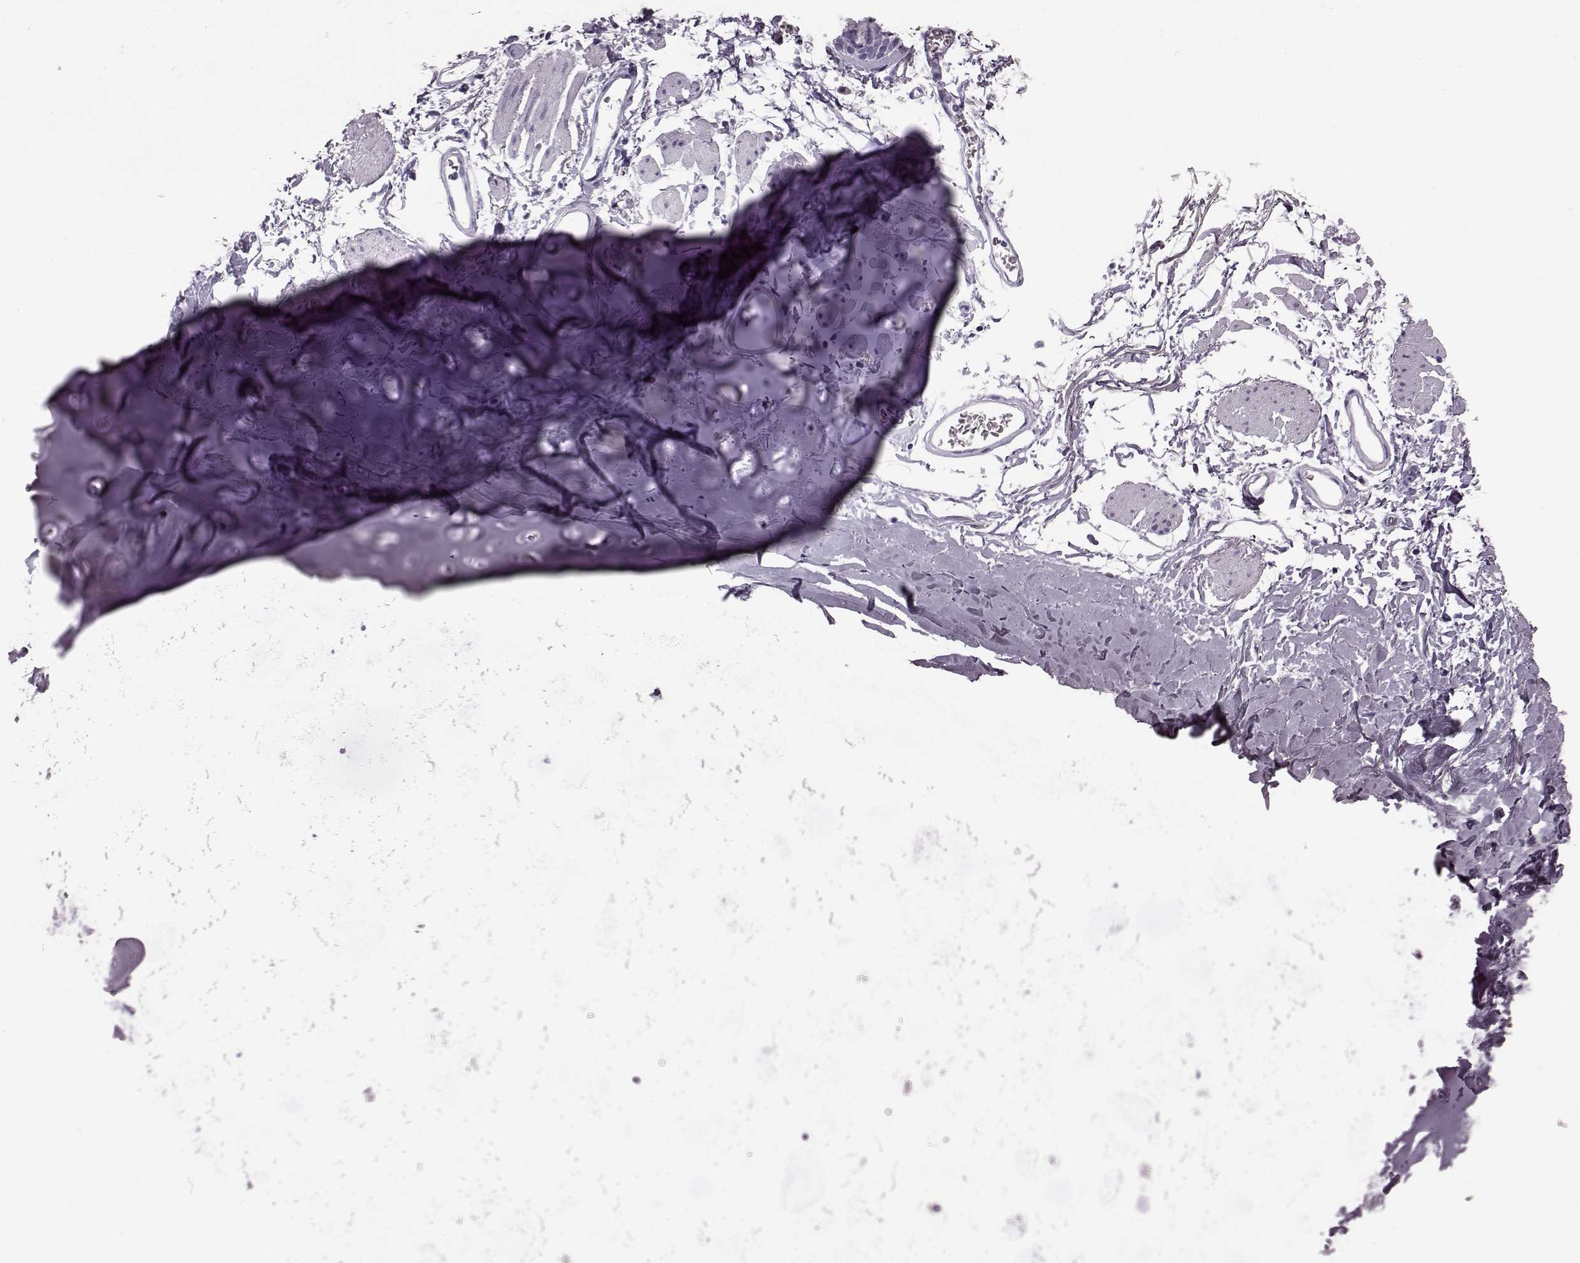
{"staining": {"intensity": "negative", "quantity": "none", "location": "none"}, "tissue": "adipose tissue", "cell_type": "Adipocytes", "image_type": "normal", "snomed": [{"axis": "morphology", "description": "Normal tissue, NOS"}, {"axis": "topography", "description": "Cartilage tissue"}, {"axis": "topography", "description": "Bronchus"}], "caption": "Image shows no significant protein expression in adipocytes of unremarkable adipose tissue.", "gene": "JSRP1", "patient": {"sex": "female", "age": 79}}